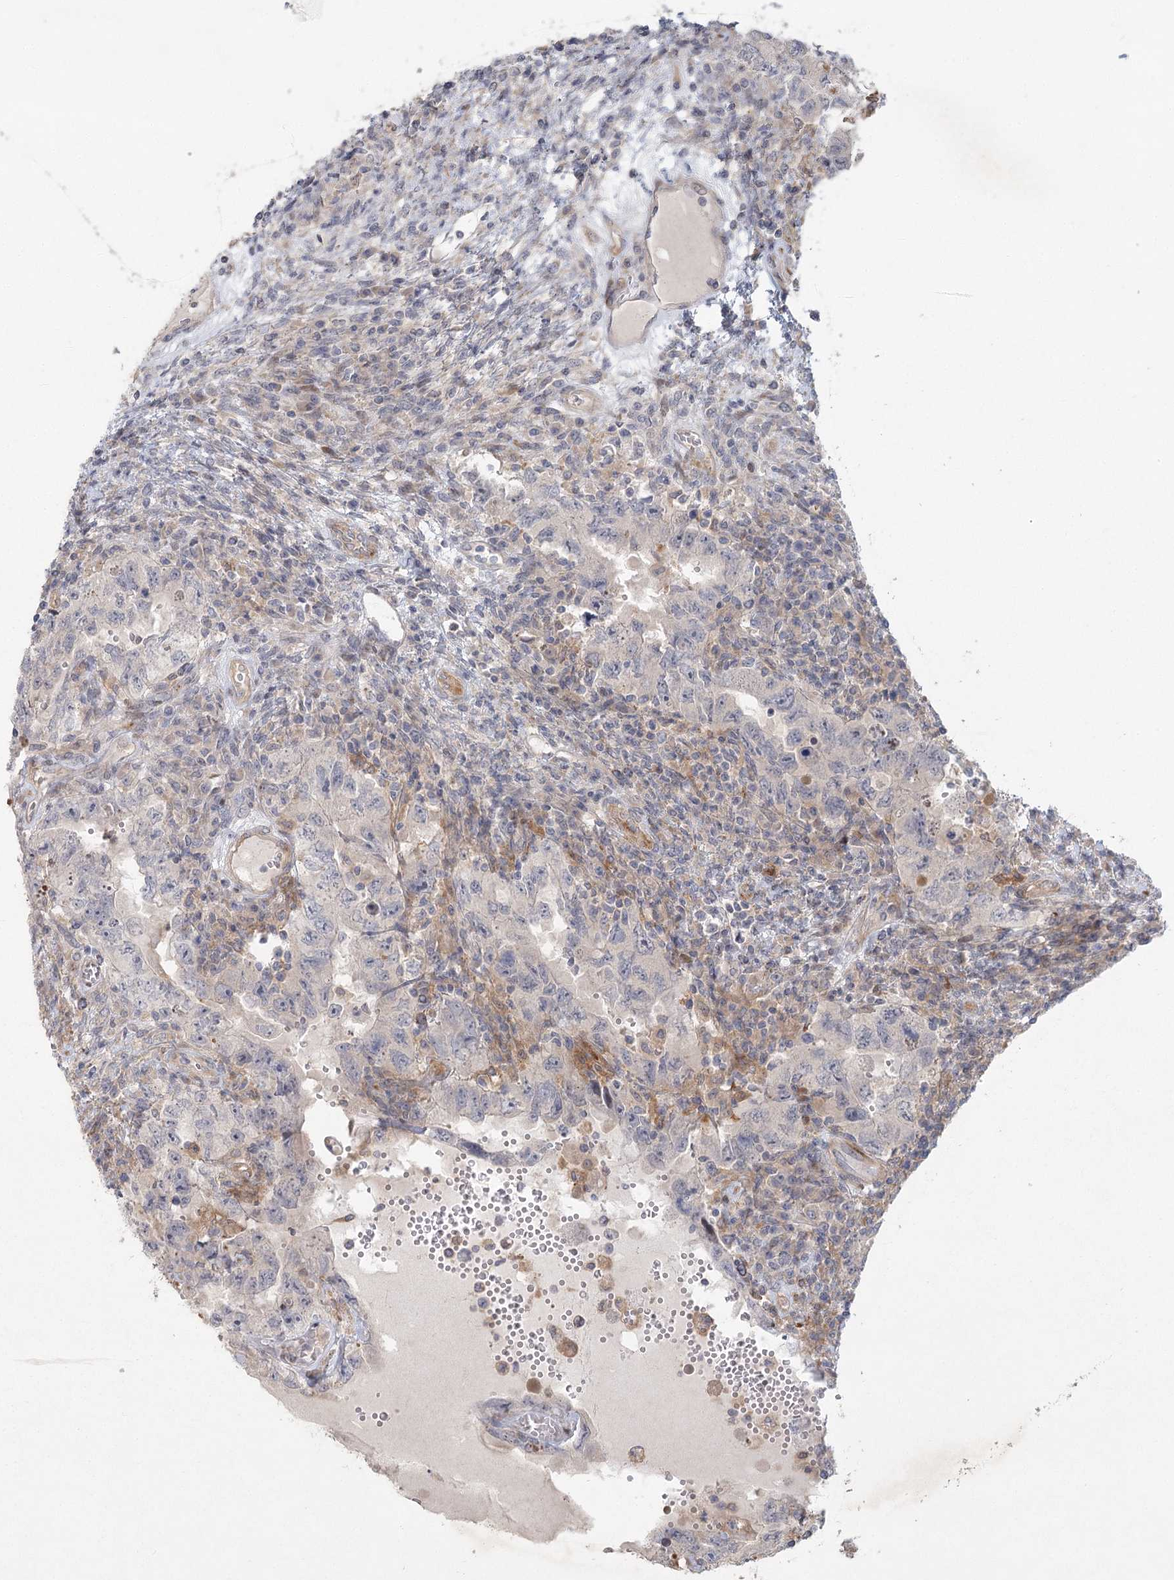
{"staining": {"intensity": "negative", "quantity": "none", "location": "none"}, "tissue": "testis cancer", "cell_type": "Tumor cells", "image_type": "cancer", "snomed": [{"axis": "morphology", "description": "Carcinoma, Embryonal, NOS"}, {"axis": "topography", "description": "Testis"}], "caption": "Immunohistochemical staining of human testis cancer exhibits no significant staining in tumor cells.", "gene": "FAM110C", "patient": {"sex": "male", "age": 26}}